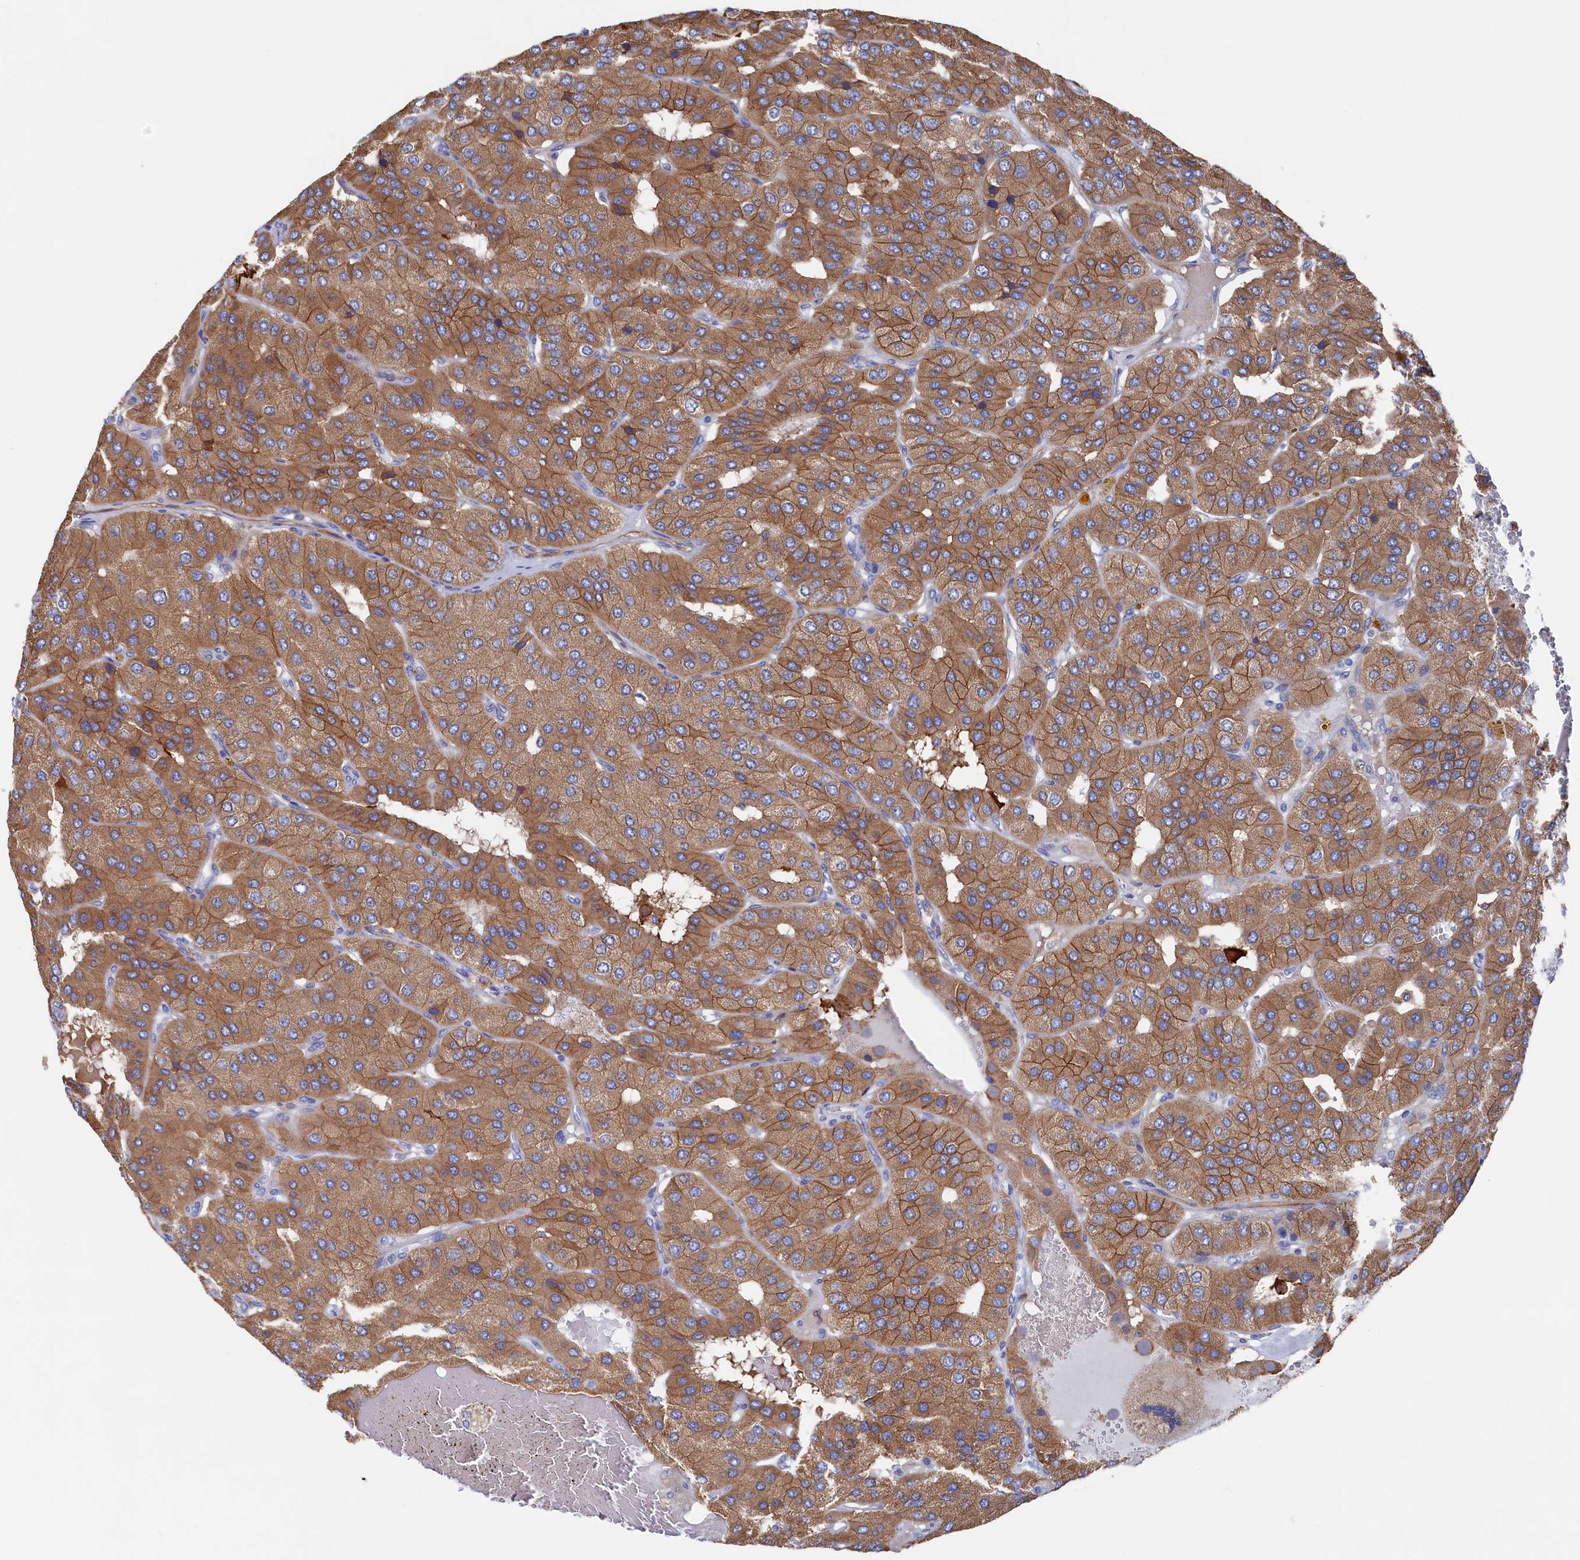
{"staining": {"intensity": "moderate", "quantity": ">75%", "location": "cytoplasmic/membranous"}, "tissue": "parathyroid gland", "cell_type": "Glandular cells", "image_type": "normal", "snomed": [{"axis": "morphology", "description": "Normal tissue, NOS"}, {"axis": "morphology", "description": "Adenoma, NOS"}, {"axis": "topography", "description": "Parathyroid gland"}], "caption": "This photomicrograph demonstrates immunohistochemistry staining of unremarkable human parathyroid gland, with medium moderate cytoplasmic/membranous positivity in approximately >75% of glandular cells.", "gene": "C12orf73", "patient": {"sex": "female", "age": 86}}